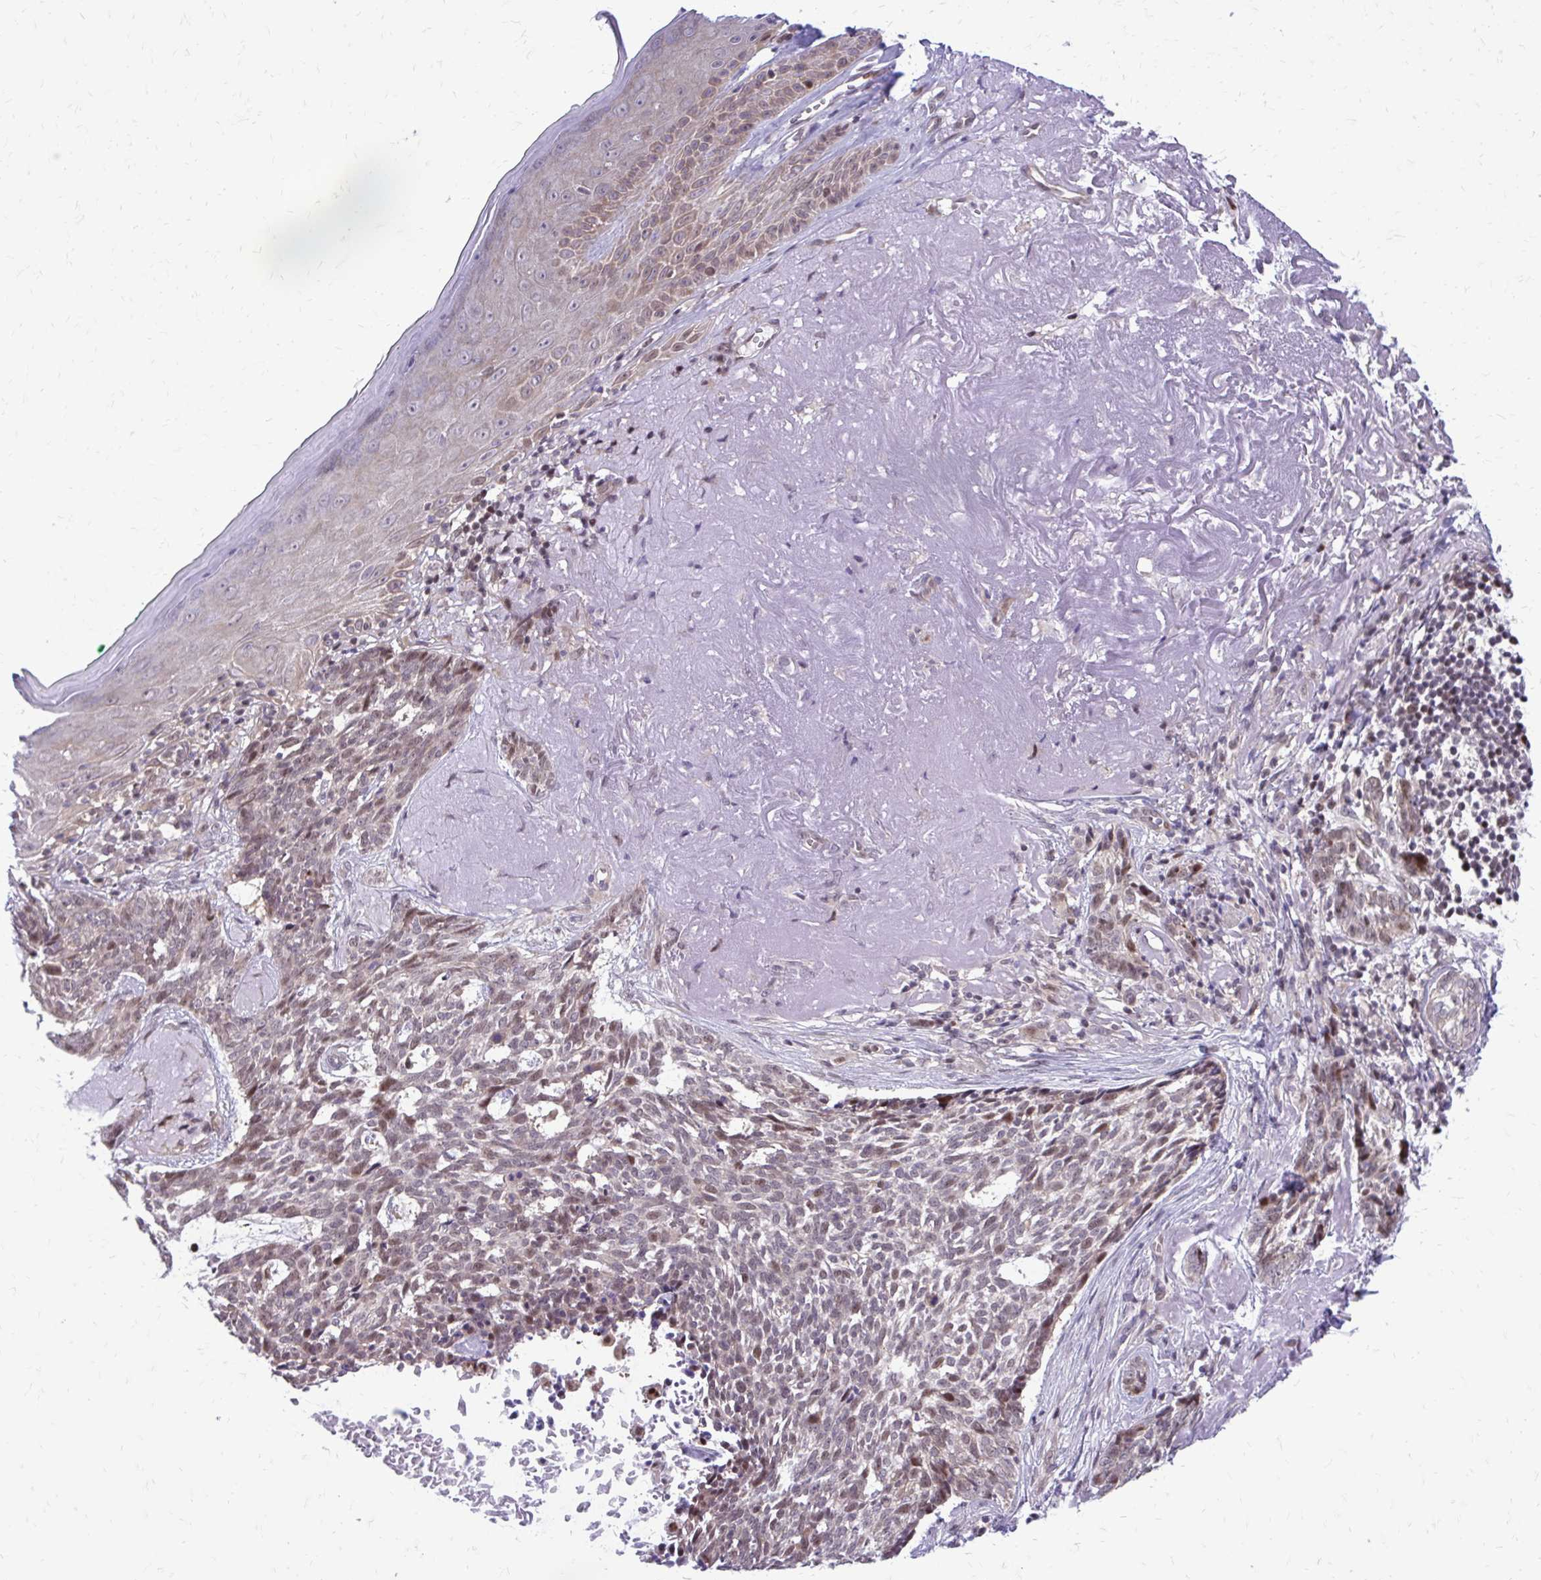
{"staining": {"intensity": "moderate", "quantity": "25%-75%", "location": "nuclear"}, "tissue": "skin cancer", "cell_type": "Tumor cells", "image_type": "cancer", "snomed": [{"axis": "morphology", "description": "Basal cell carcinoma"}, {"axis": "topography", "description": "Skin"}, {"axis": "topography", "description": "Skin of face"}], "caption": "This image displays skin cancer stained with immunohistochemistry to label a protein in brown. The nuclear of tumor cells show moderate positivity for the protein. Nuclei are counter-stained blue.", "gene": "ANKRD30B", "patient": {"sex": "female", "age": 95}}